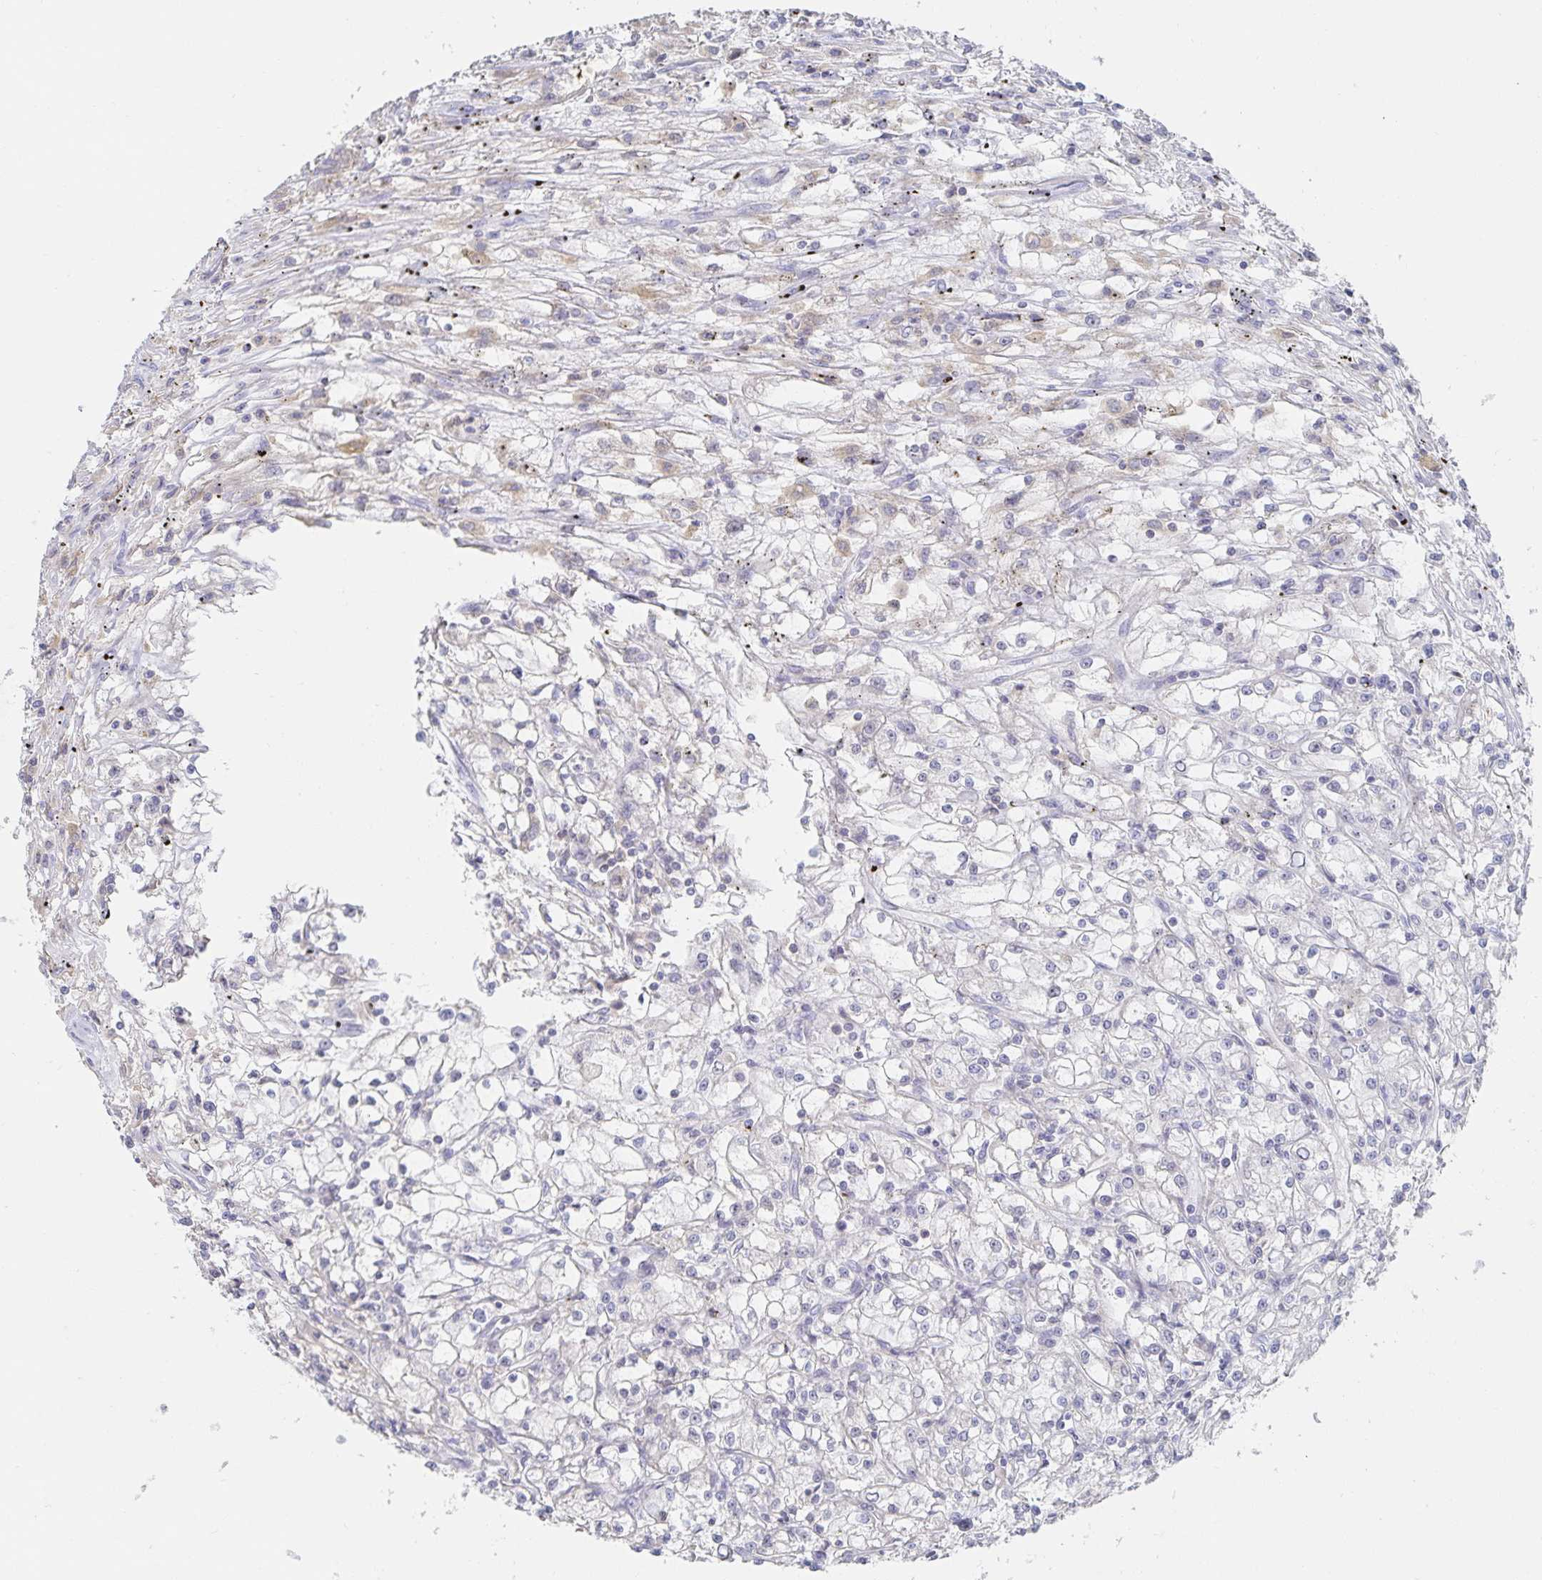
{"staining": {"intensity": "negative", "quantity": "none", "location": "none"}, "tissue": "renal cancer", "cell_type": "Tumor cells", "image_type": "cancer", "snomed": [{"axis": "morphology", "description": "Adenocarcinoma, NOS"}, {"axis": "topography", "description": "Kidney"}], "caption": "The immunohistochemistry (IHC) micrograph has no significant staining in tumor cells of adenocarcinoma (renal) tissue. (DAB immunohistochemistry, high magnification).", "gene": "PIK3CD", "patient": {"sex": "female", "age": 59}}